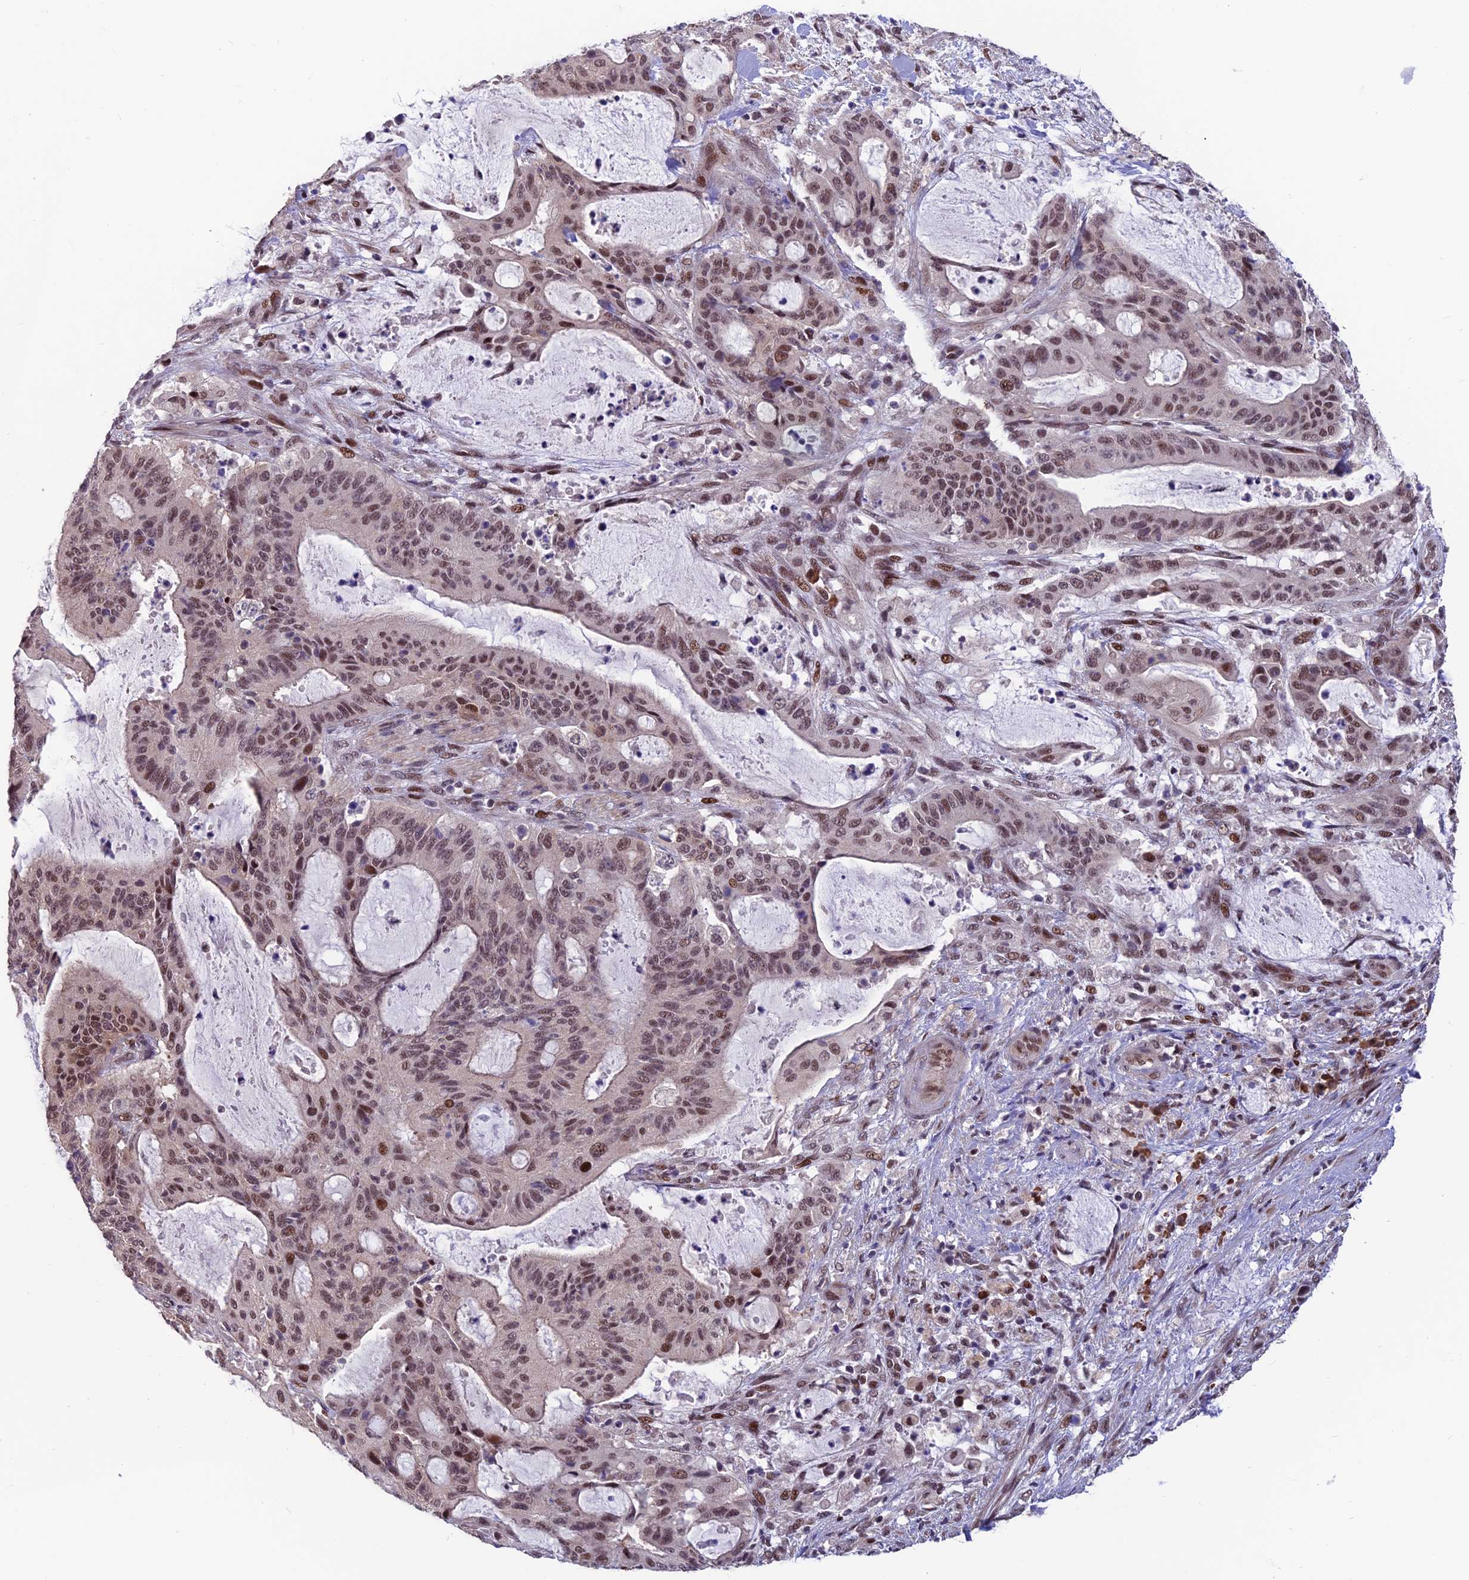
{"staining": {"intensity": "moderate", "quantity": "<25%", "location": "nuclear"}, "tissue": "liver cancer", "cell_type": "Tumor cells", "image_type": "cancer", "snomed": [{"axis": "morphology", "description": "Normal tissue, NOS"}, {"axis": "morphology", "description": "Cholangiocarcinoma"}, {"axis": "topography", "description": "Liver"}, {"axis": "topography", "description": "Peripheral nerve tissue"}], "caption": "A low amount of moderate nuclear positivity is present in approximately <25% of tumor cells in liver cancer tissue.", "gene": "KIAA1191", "patient": {"sex": "female", "age": 73}}